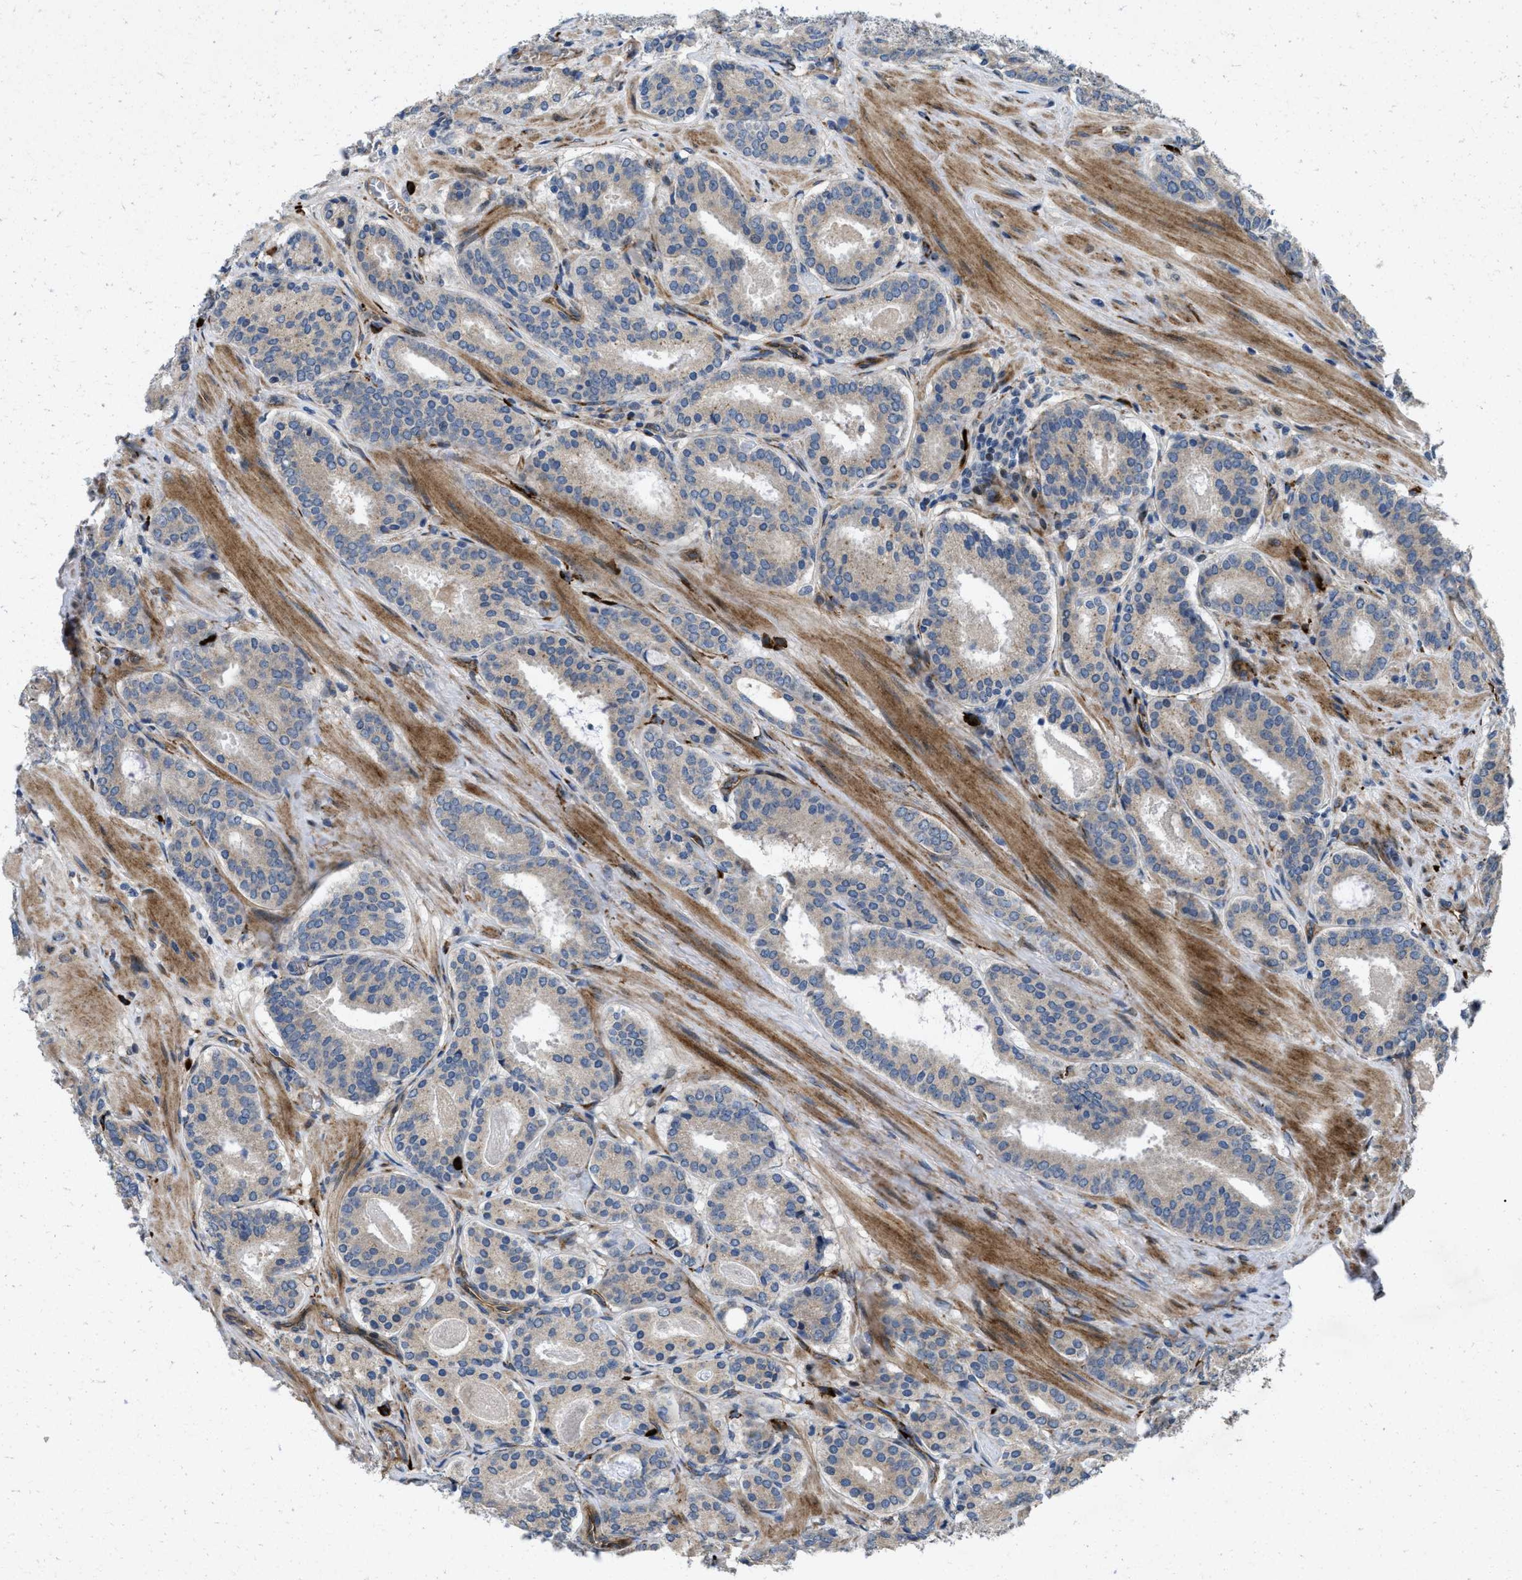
{"staining": {"intensity": "weak", "quantity": "25%-75%", "location": "cytoplasmic/membranous"}, "tissue": "prostate cancer", "cell_type": "Tumor cells", "image_type": "cancer", "snomed": [{"axis": "morphology", "description": "Adenocarcinoma, Low grade"}, {"axis": "topography", "description": "Prostate"}], "caption": "This image reveals immunohistochemistry (IHC) staining of low-grade adenocarcinoma (prostate), with low weak cytoplasmic/membranous positivity in about 25%-75% of tumor cells.", "gene": "HSPA12B", "patient": {"sex": "male", "age": 69}}